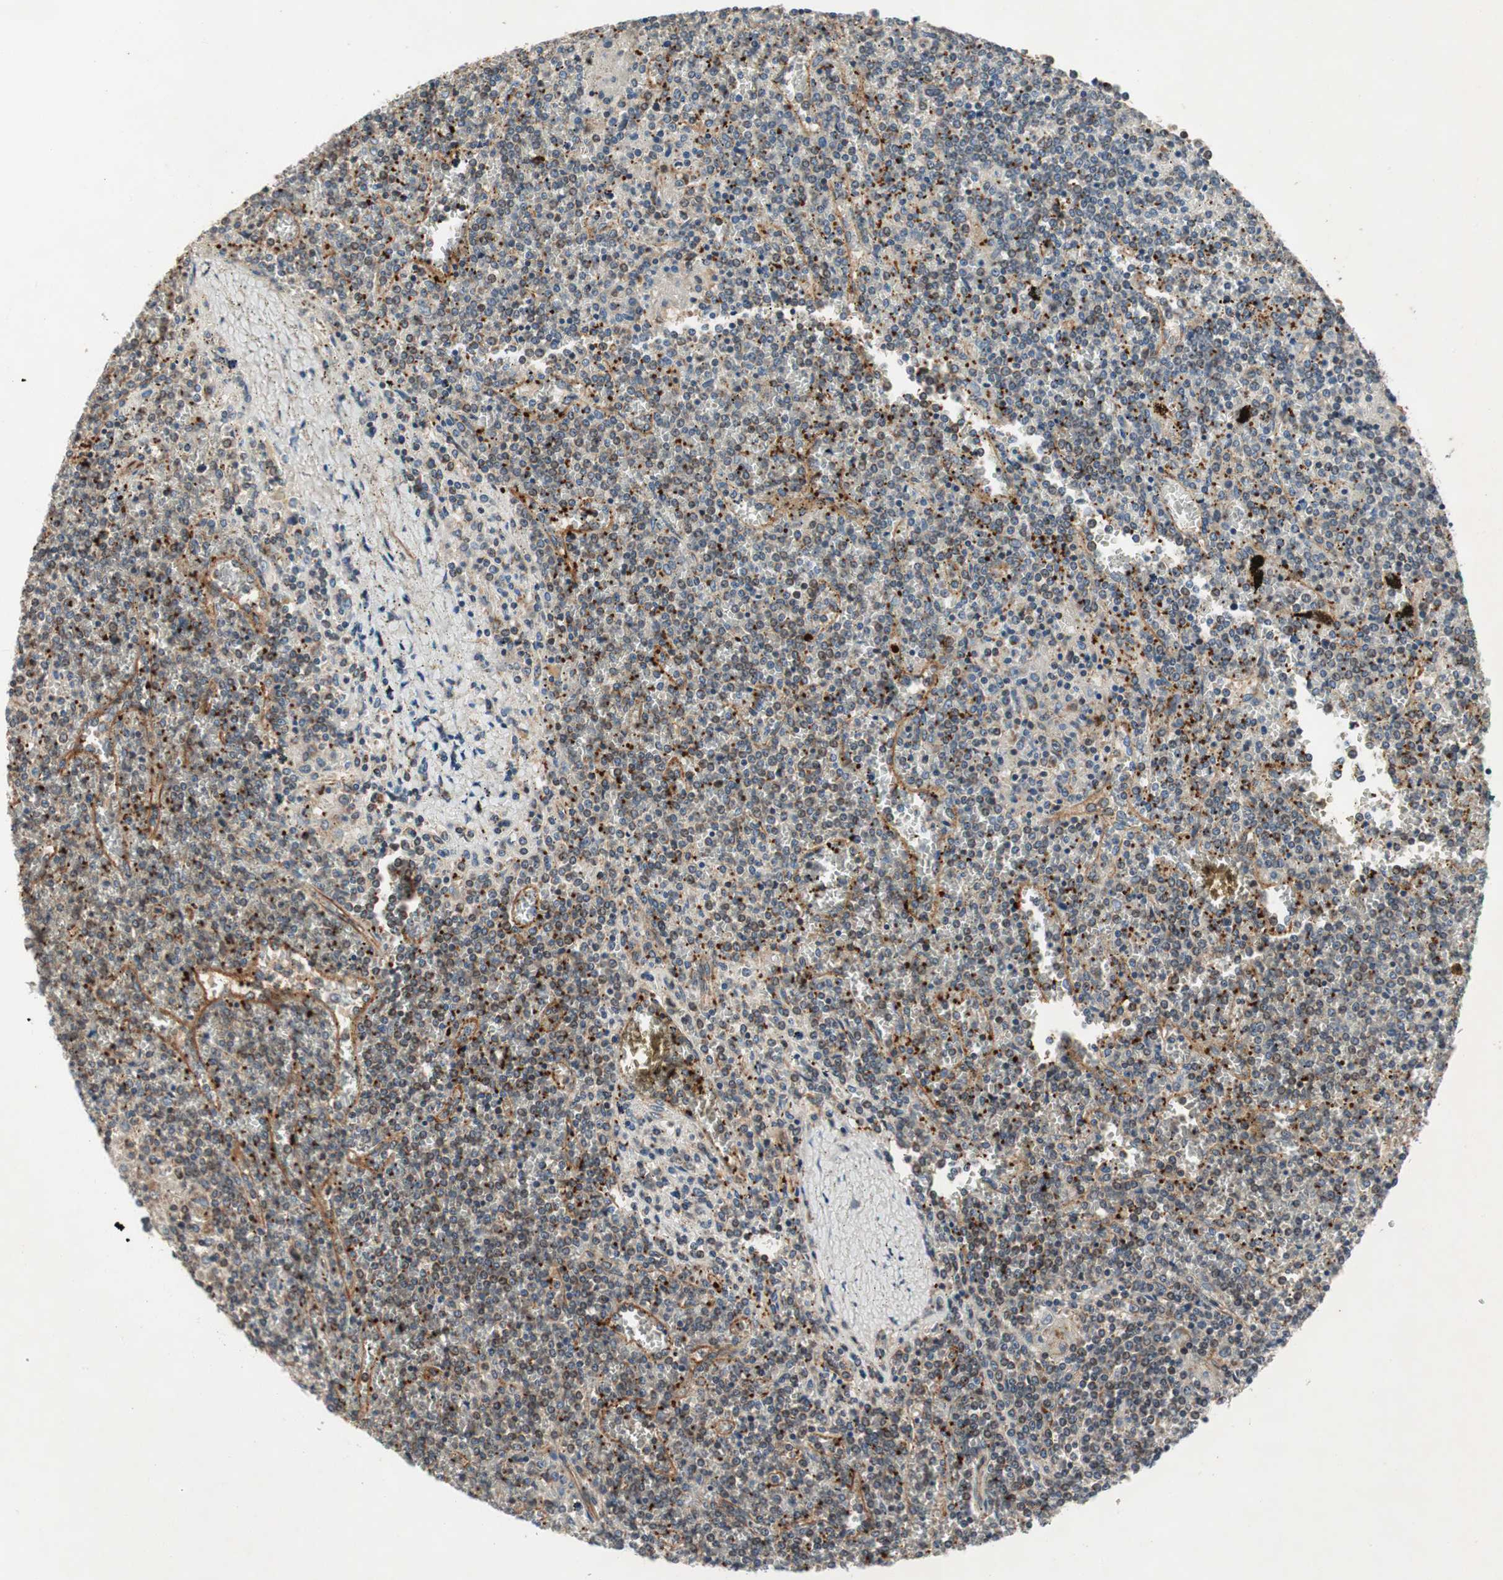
{"staining": {"intensity": "weak", "quantity": "<25%", "location": "cytoplasmic/membranous,nuclear"}, "tissue": "lymphoma", "cell_type": "Tumor cells", "image_type": "cancer", "snomed": [{"axis": "morphology", "description": "Malignant lymphoma, non-Hodgkin's type, Low grade"}, {"axis": "topography", "description": "Spleen"}], "caption": "Human lymphoma stained for a protein using immunohistochemistry (IHC) displays no positivity in tumor cells.", "gene": "AKAP1", "patient": {"sex": "female", "age": 19}}